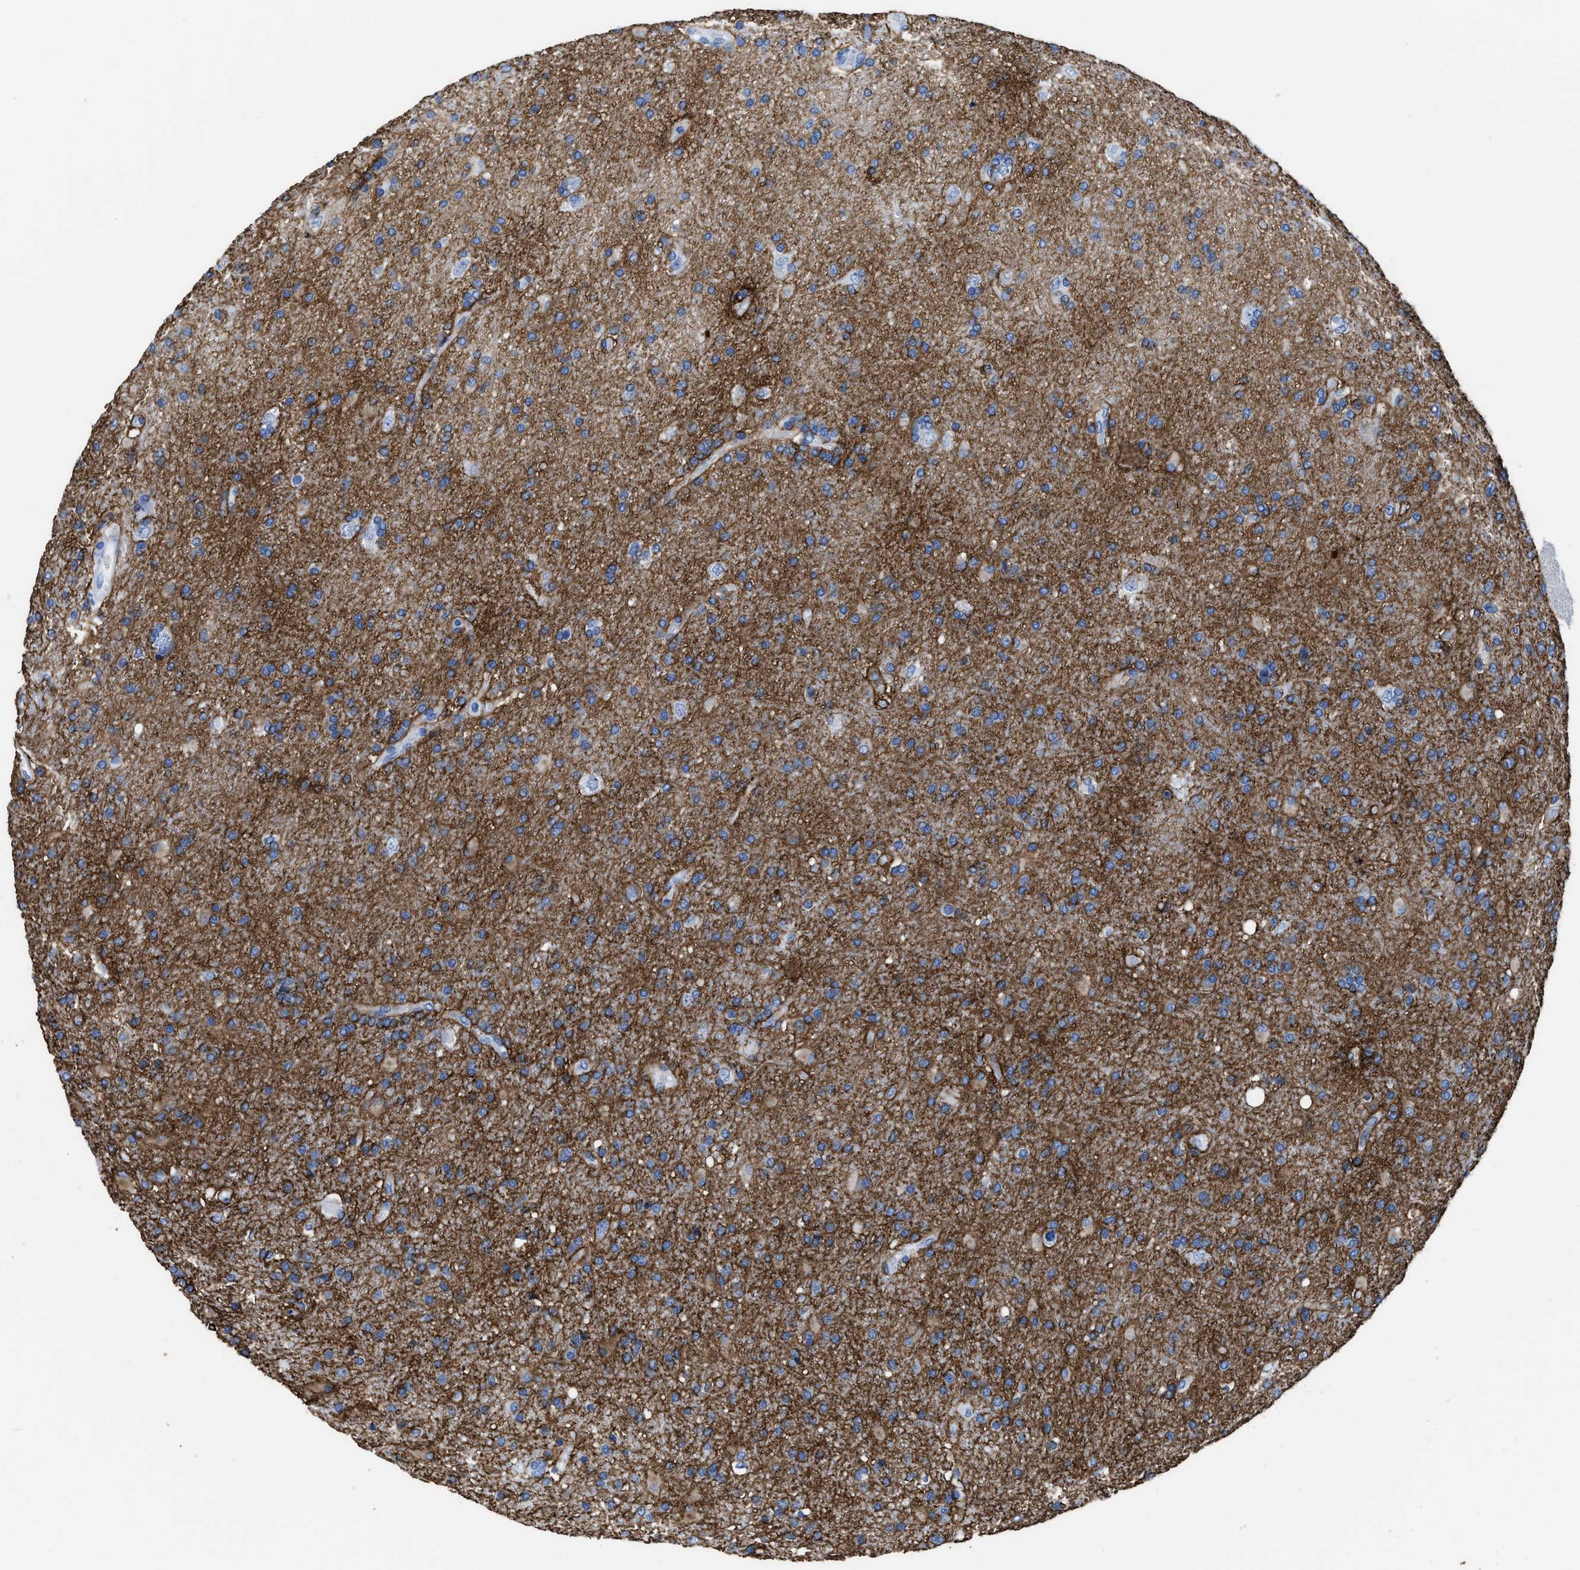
{"staining": {"intensity": "weak", "quantity": "<25%", "location": "cytoplasmic/membranous"}, "tissue": "glioma", "cell_type": "Tumor cells", "image_type": "cancer", "snomed": [{"axis": "morphology", "description": "Glioma, malignant, High grade"}, {"axis": "topography", "description": "Brain"}], "caption": "Malignant glioma (high-grade) was stained to show a protein in brown. There is no significant expression in tumor cells.", "gene": "AQP1", "patient": {"sex": "male", "age": 72}}